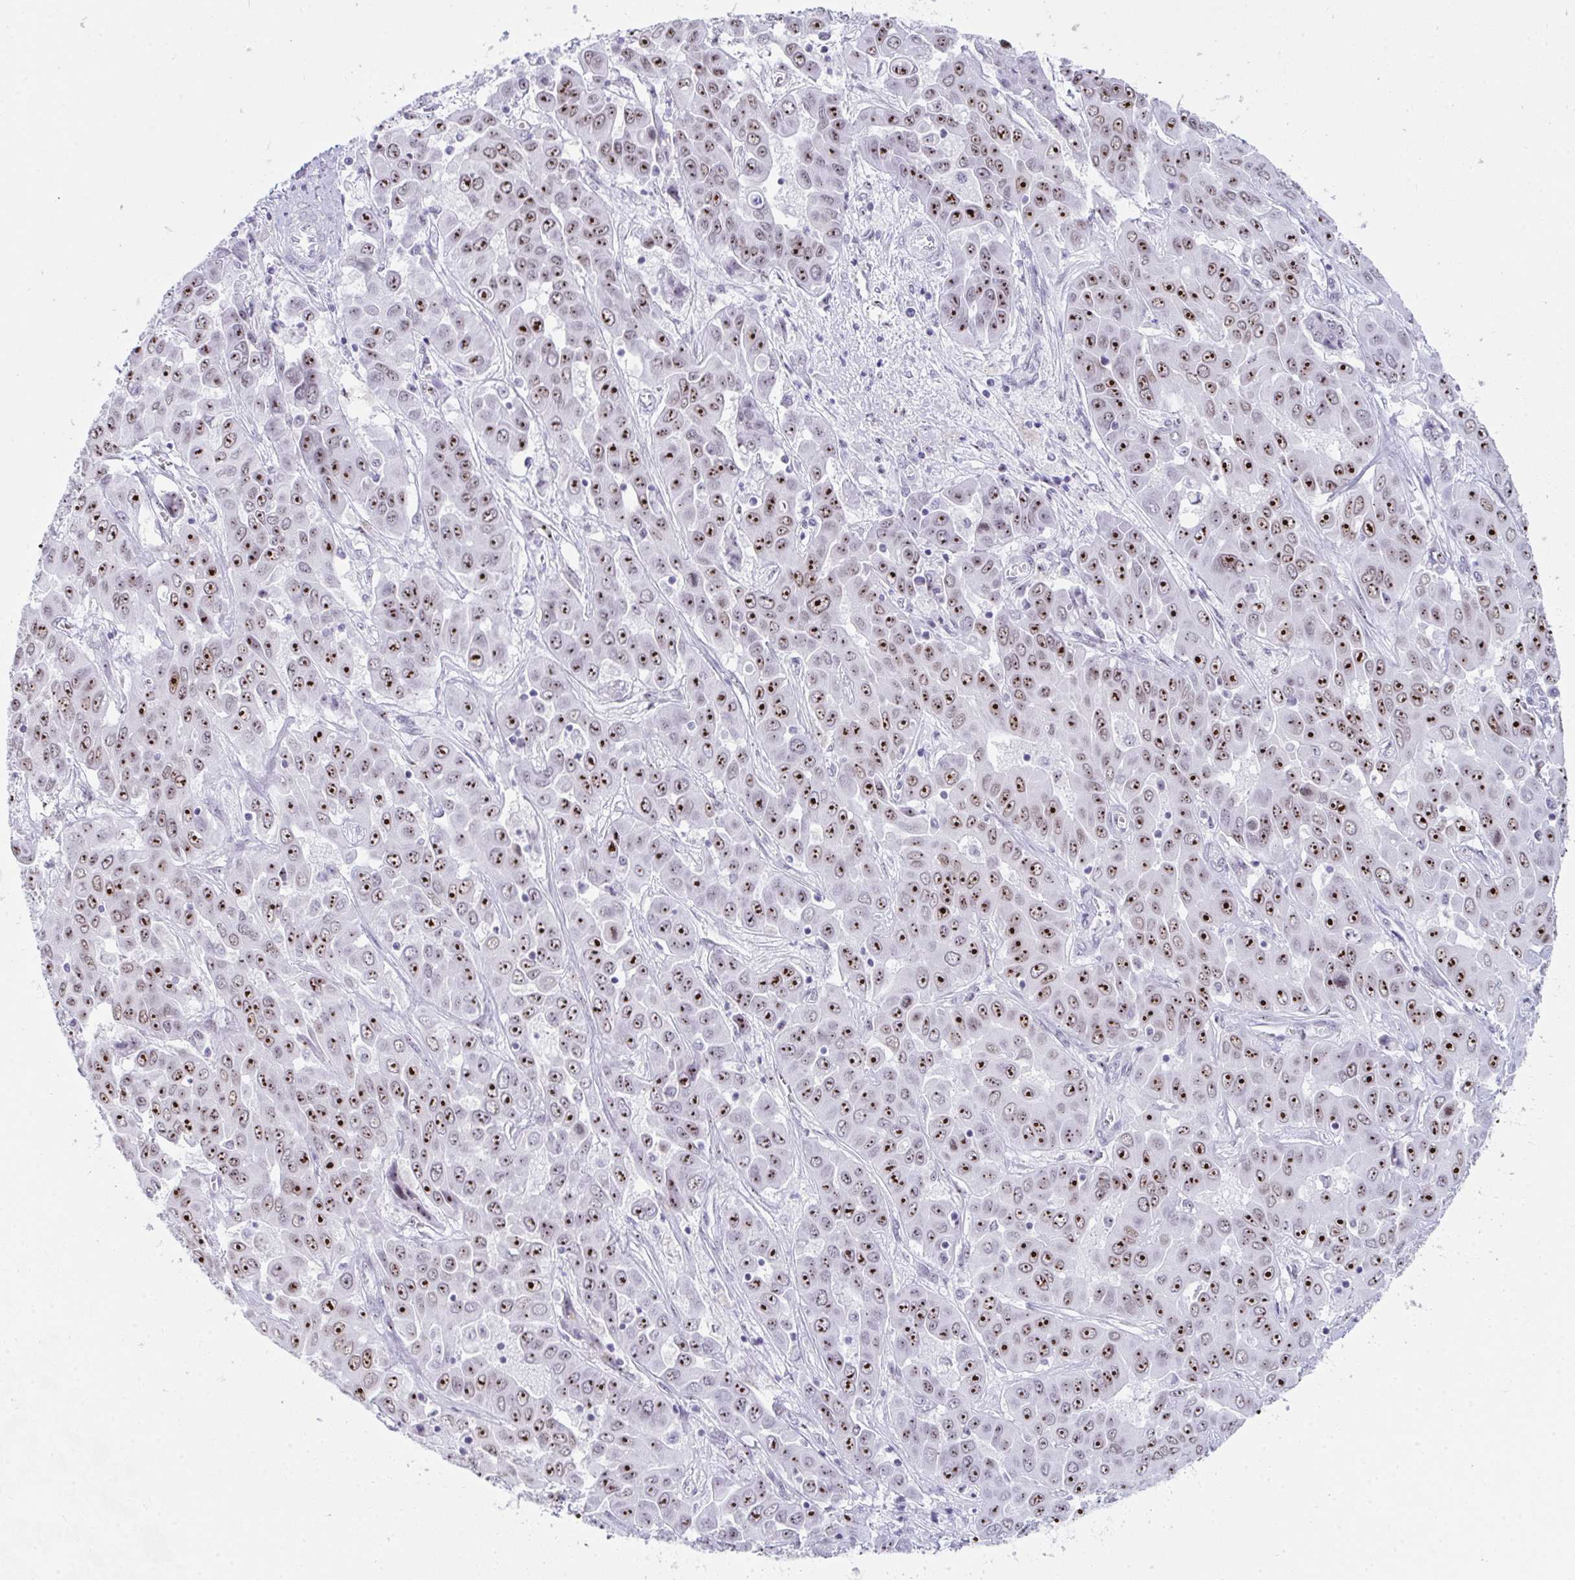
{"staining": {"intensity": "strong", "quantity": ">75%", "location": "nuclear"}, "tissue": "liver cancer", "cell_type": "Tumor cells", "image_type": "cancer", "snomed": [{"axis": "morphology", "description": "Cholangiocarcinoma"}, {"axis": "topography", "description": "Liver"}], "caption": "Protein expression analysis of human liver cholangiocarcinoma reveals strong nuclear expression in about >75% of tumor cells.", "gene": "NOP10", "patient": {"sex": "female", "age": 52}}